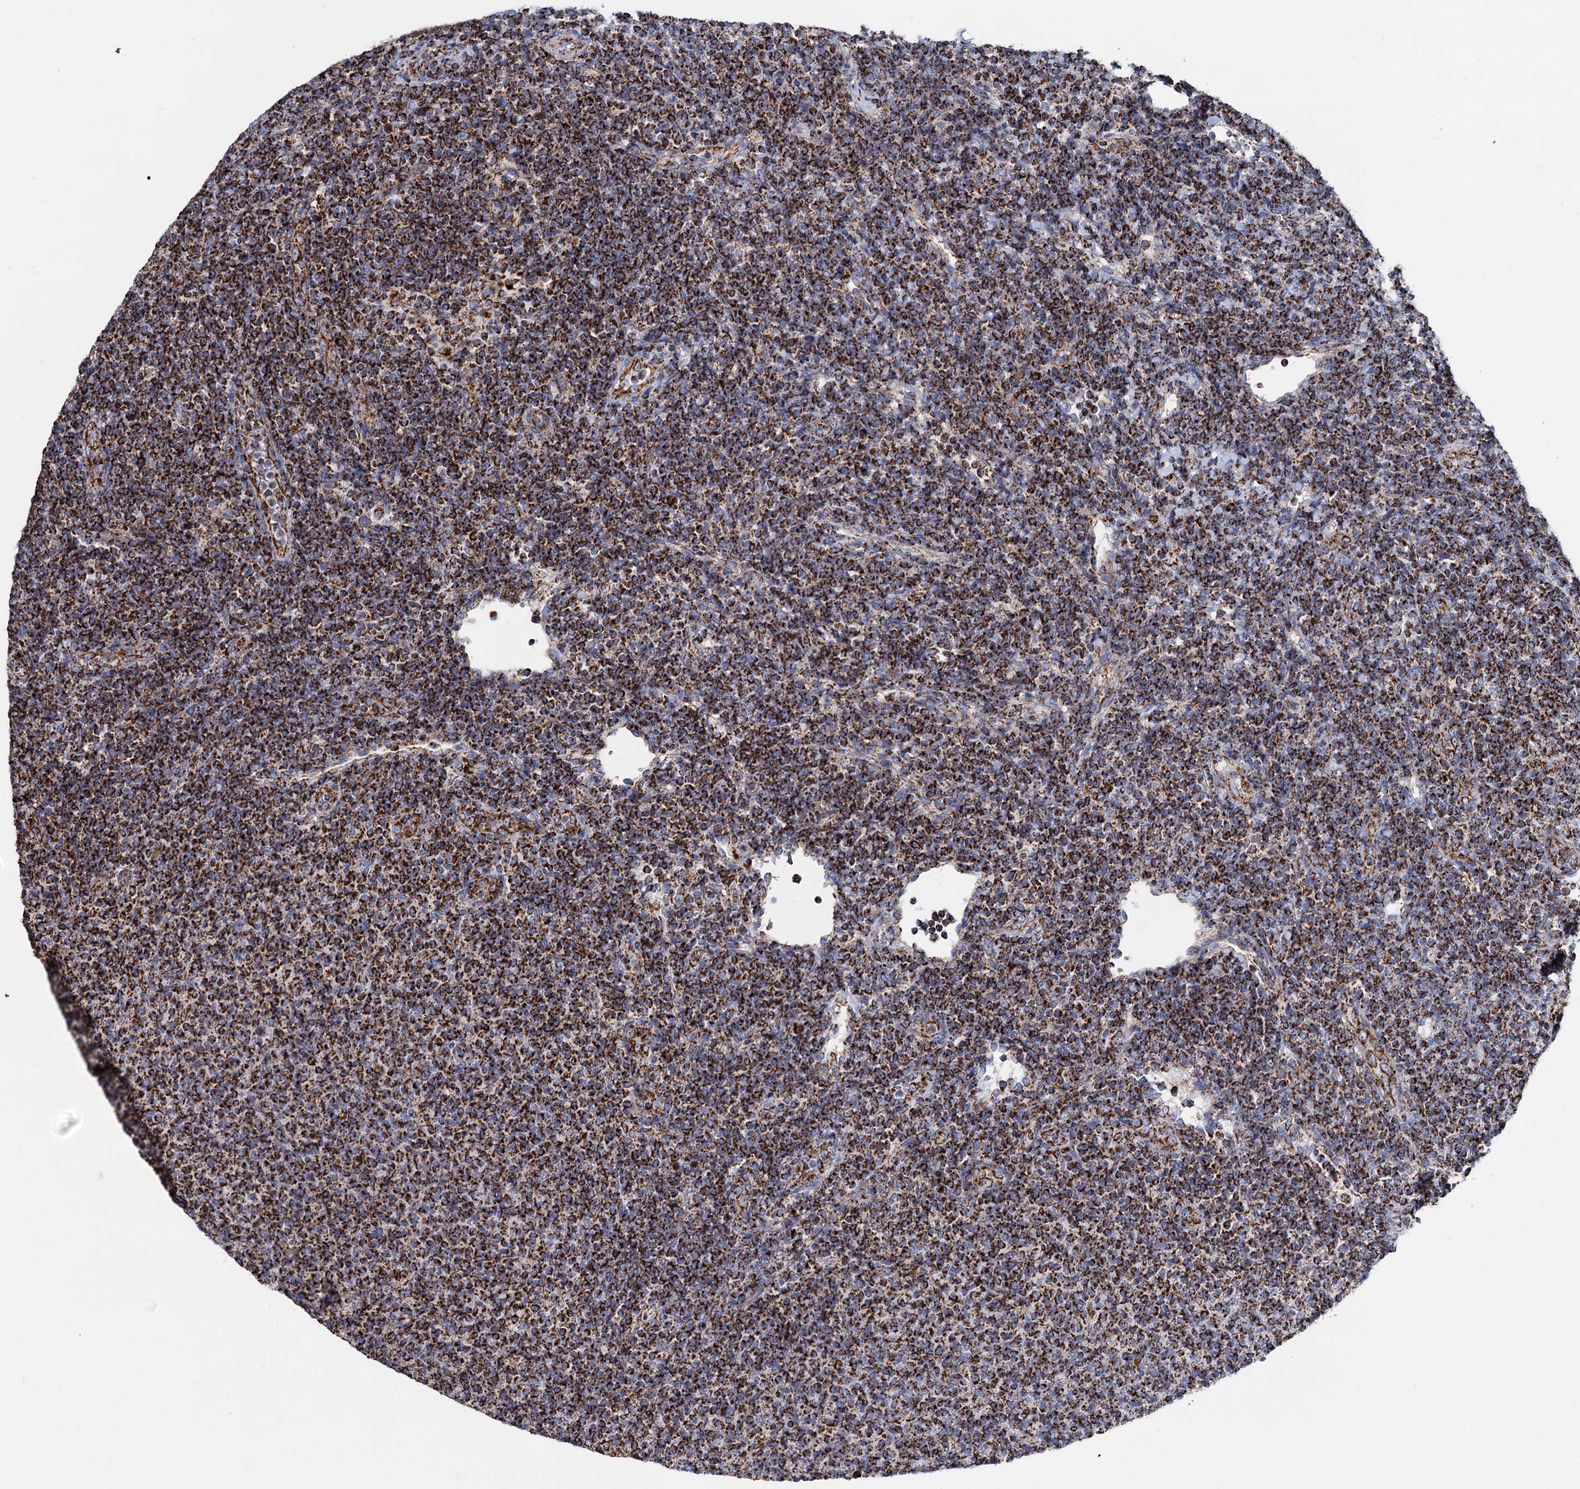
{"staining": {"intensity": "strong", "quantity": ">75%", "location": "cytoplasmic/membranous"}, "tissue": "lymphoma", "cell_type": "Tumor cells", "image_type": "cancer", "snomed": [{"axis": "morphology", "description": "Malignant lymphoma, non-Hodgkin's type, Low grade"}, {"axis": "topography", "description": "Lymph node"}], "caption": "Immunohistochemical staining of human lymphoma shows strong cytoplasmic/membranous protein positivity in about >75% of tumor cells.", "gene": "TIMM10", "patient": {"sex": "male", "age": 66}}